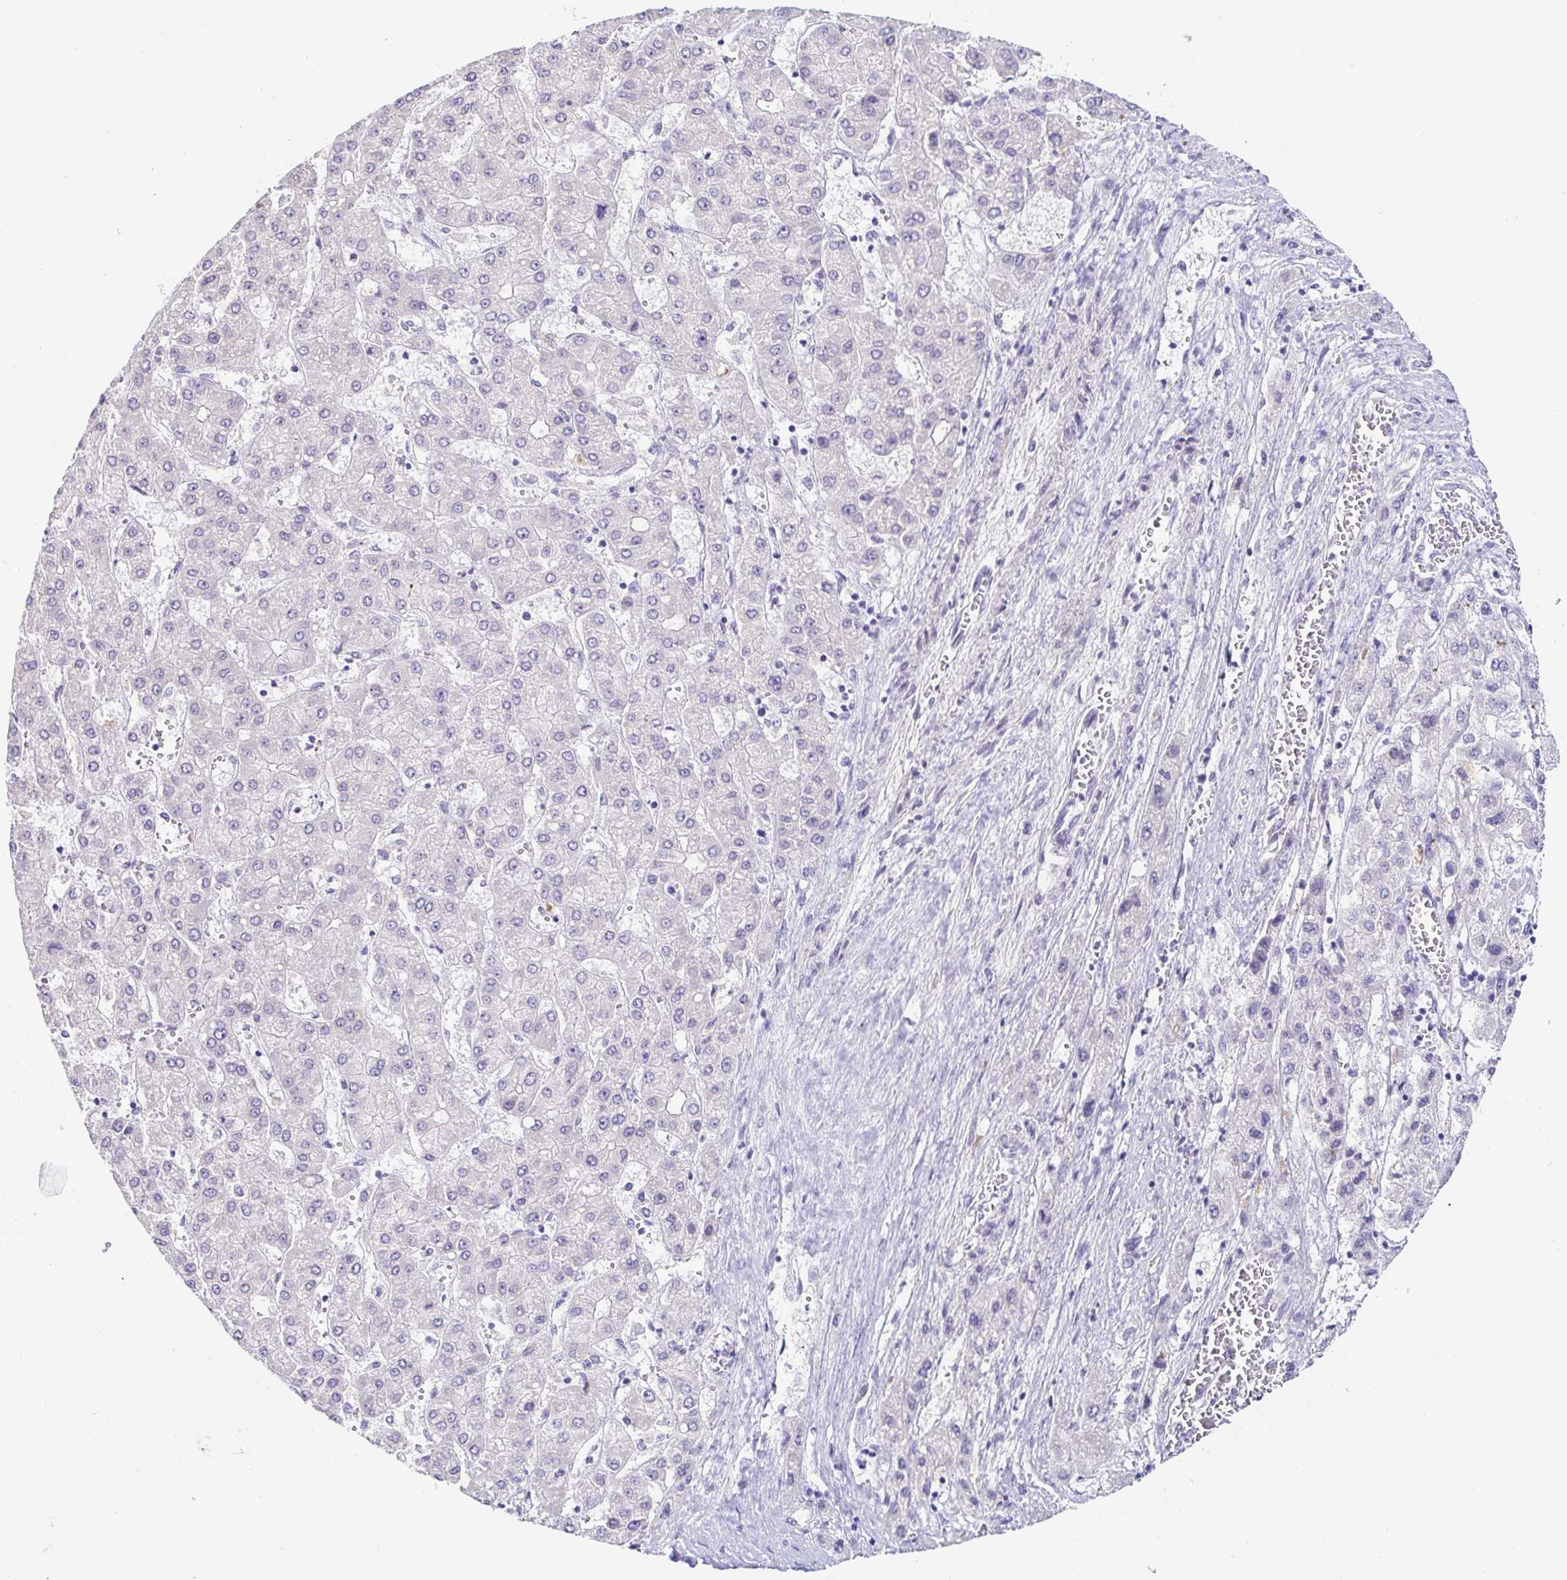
{"staining": {"intensity": "negative", "quantity": "none", "location": "none"}, "tissue": "liver cancer", "cell_type": "Tumor cells", "image_type": "cancer", "snomed": [{"axis": "morphology", "description": "Carcinoma, Hepatocellular, NOS"}, {"axis": "topography", "description": "Liver"}], "caption": "DAB immunohistochemical staining of human liver cancer (hepatocellular carcinoma) displays no significant expression in tumor cells.", "gene": "C4orf17", "patient": {"sex": "female", "age": 73}}